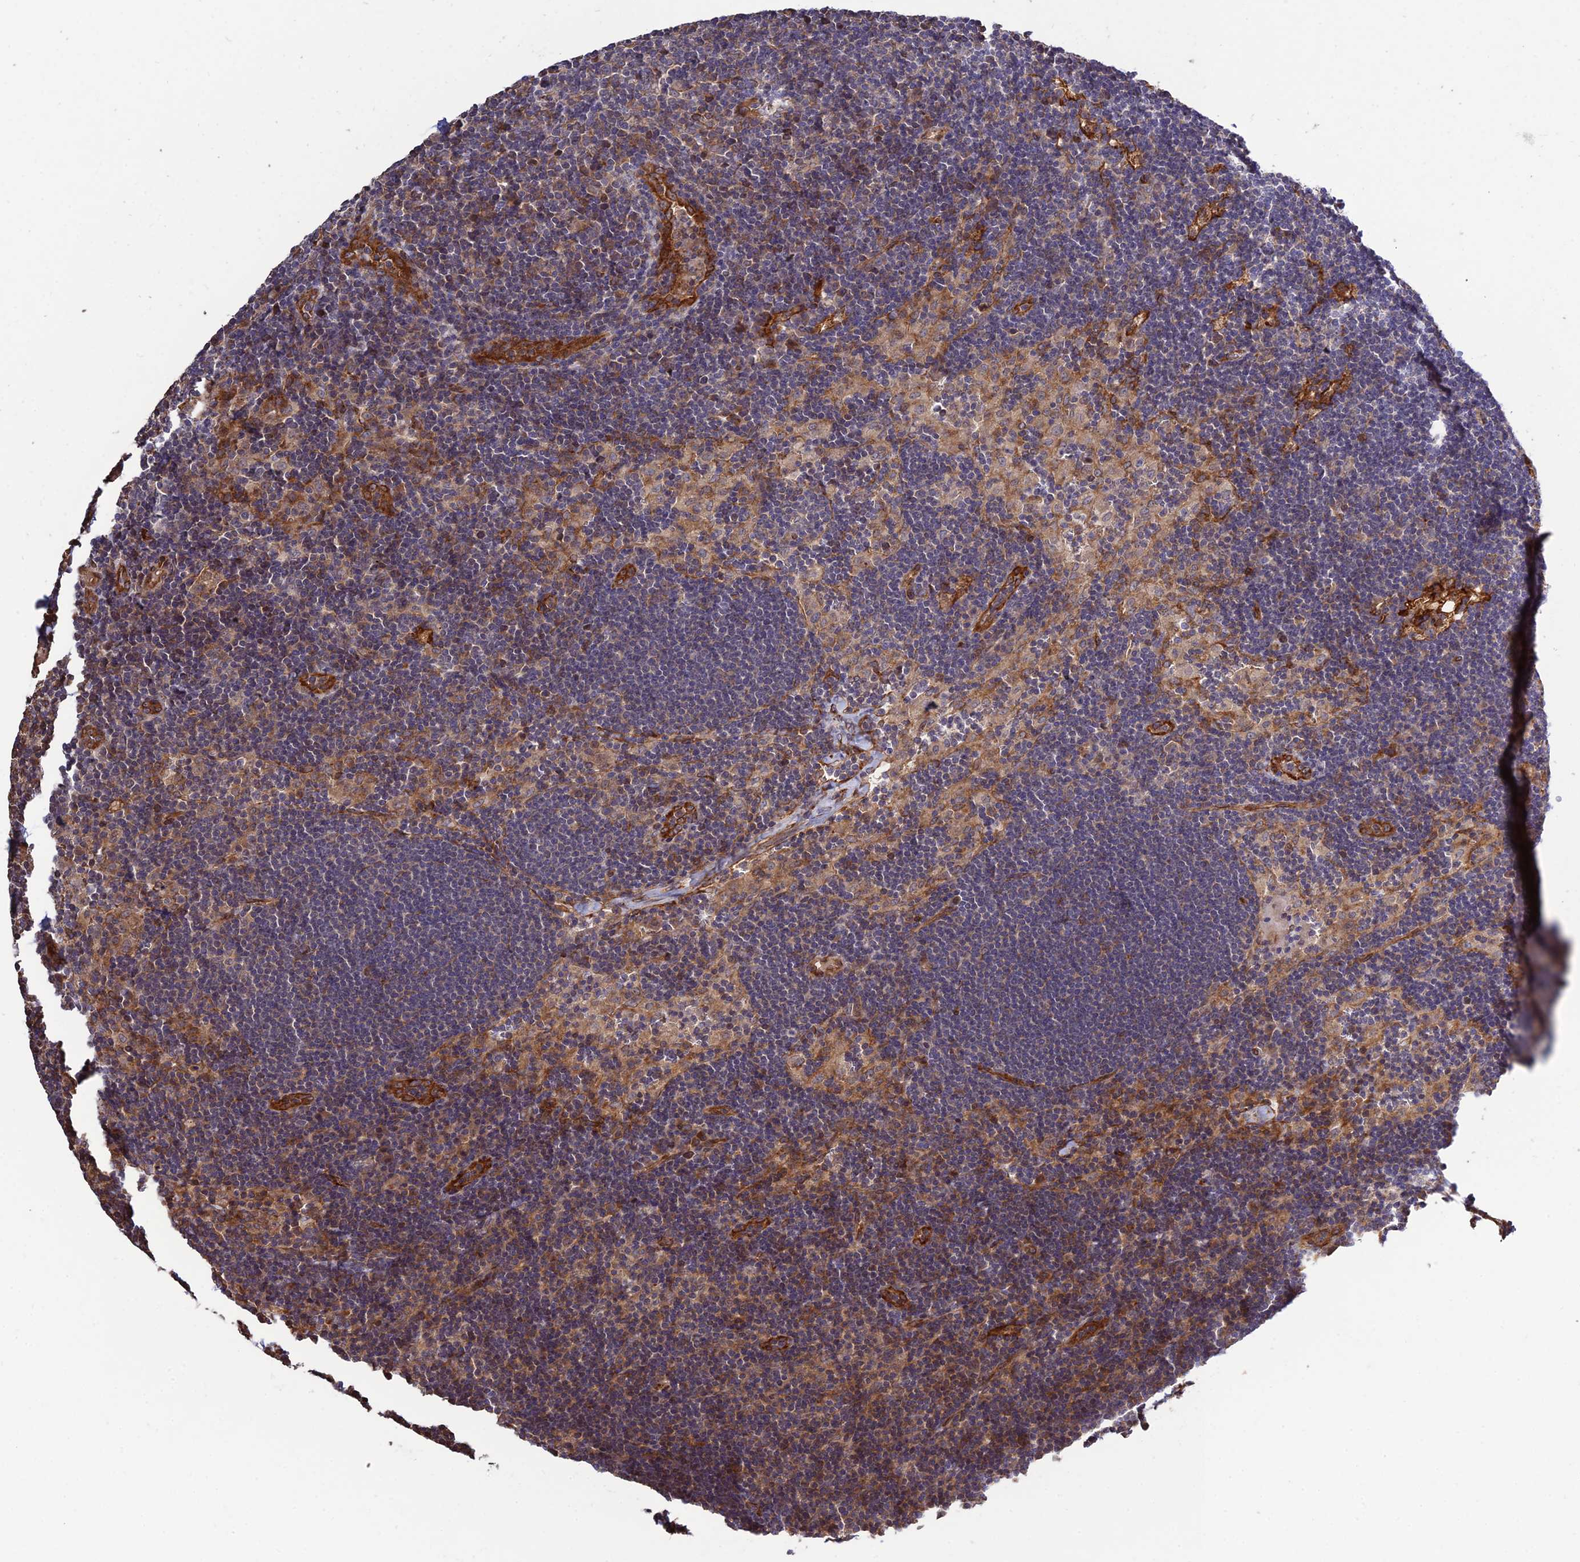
{"staining": {"intensity": "weak", "quantity": "25%-75%", "location": "cytoplasmic/membranous"}, "tissue": "lymph node", "cell_type": "Germinal center cells", "image_type": "normal", "snomed": [{"axis": "morphology", "description": "Normal tissue, NOS"}, {"axis": "topography", "description": "Lymph node"}], "caption": "Lymph node stained with IHC demonstrates weak cytoplasmic/membranous positivity in about 25%-75% of germinal center cells. The staining is performed using DAB (3,3'-diaminobenzidine) brown chromogen to label protein expression. The nuclei are counter-stained blue using hematoxylin.", "gene": "CRTAP", "patient": {"sex": "male", "age": 24}}